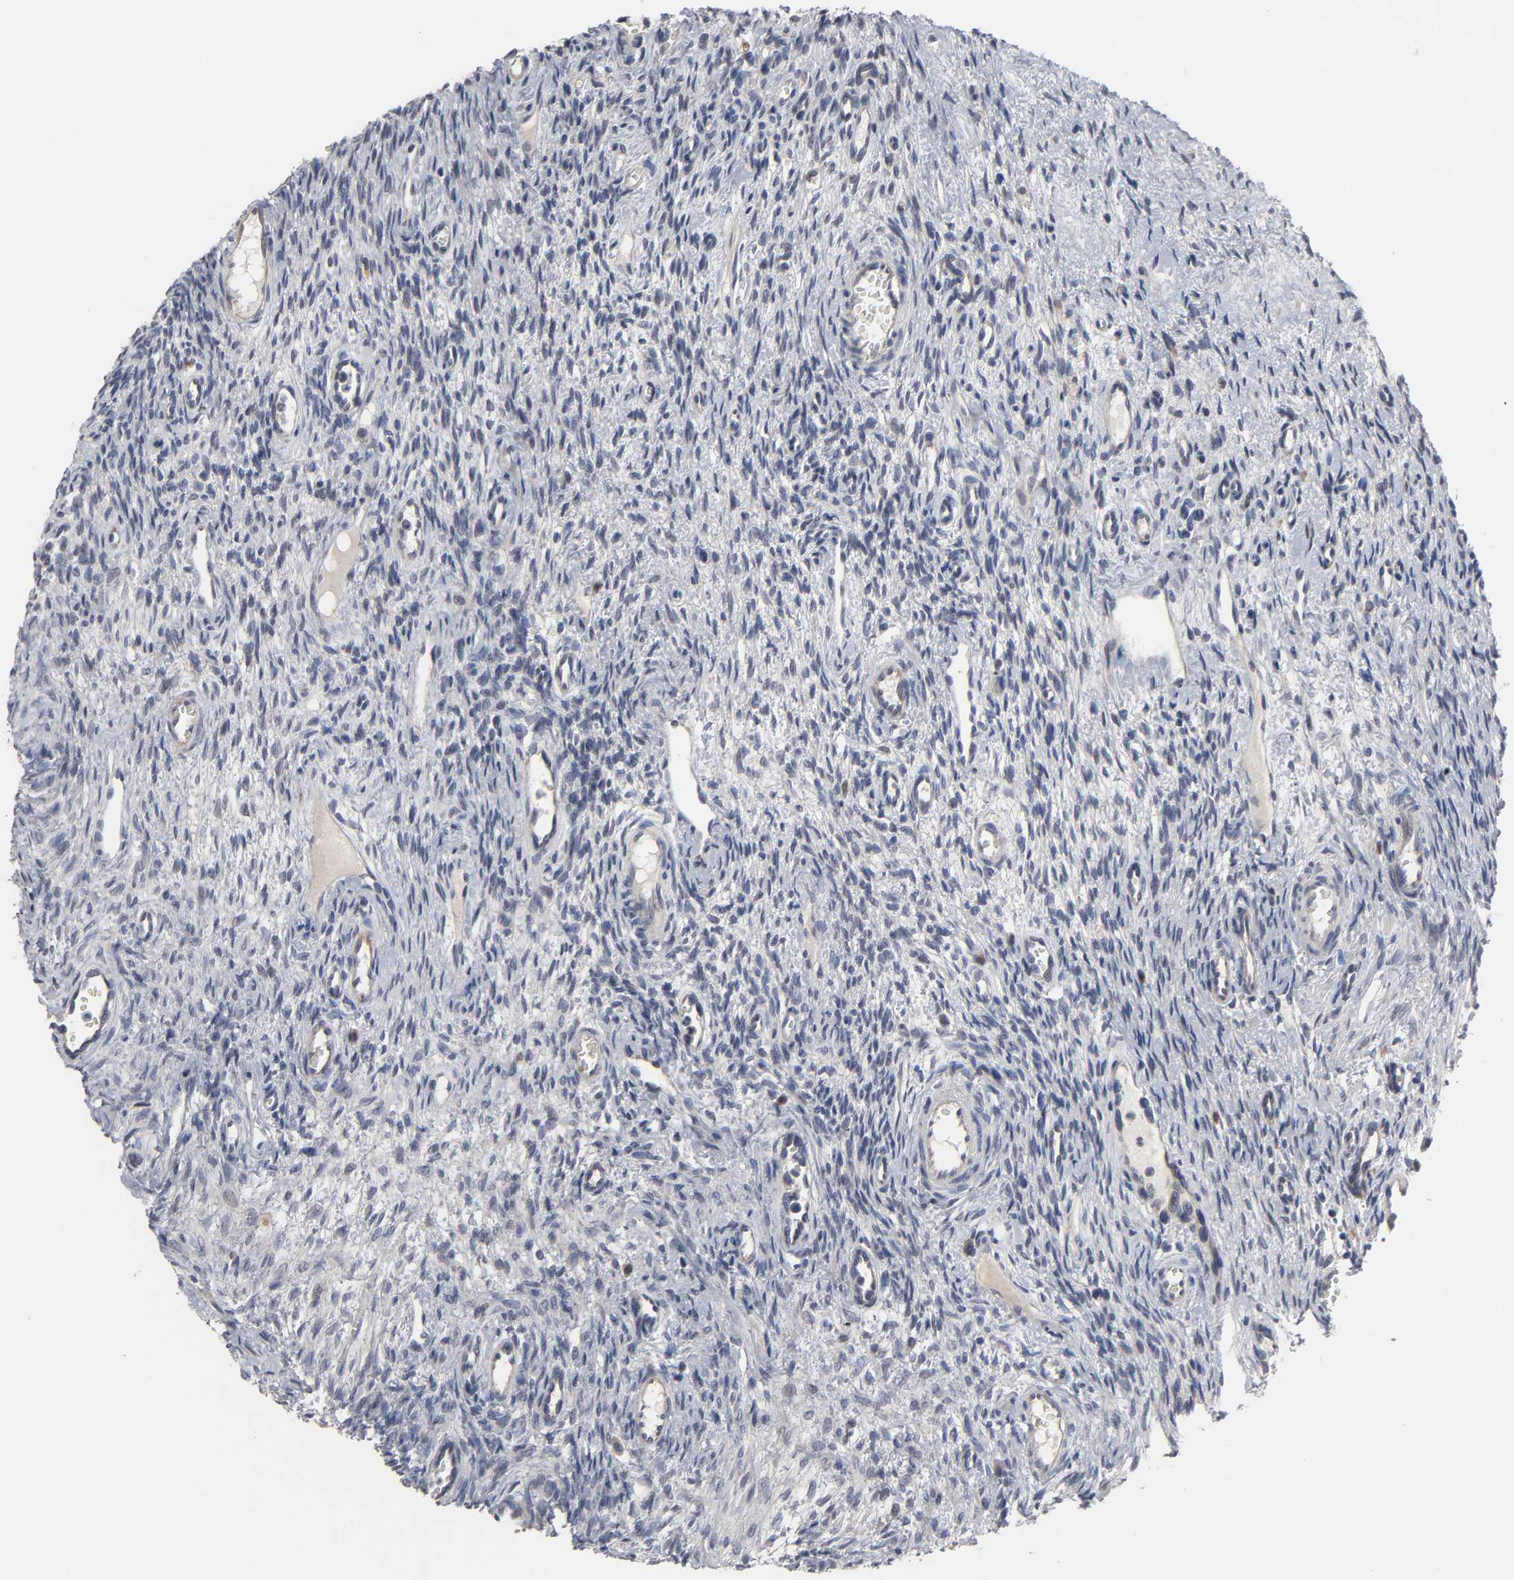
{"staining": {"intensity": "negative", "quantity": "none", "location": "none"}, "tissue": "ovary", "cell_type": "Ovarian stroma cells", "image_type": "normal", "snomed": [{"axis": "morphology", "description": "Normal tissue, NOS"}, {"axis": "topography", "description": "Ovary"}], "caption": "High power microscopy photomicrograph of an IHC micrograph of benign ovary, revealing no significant expression in ovarian stroma cells.", "gene": "HNF4A", "patient": {"sex": "female", "age": 33}}